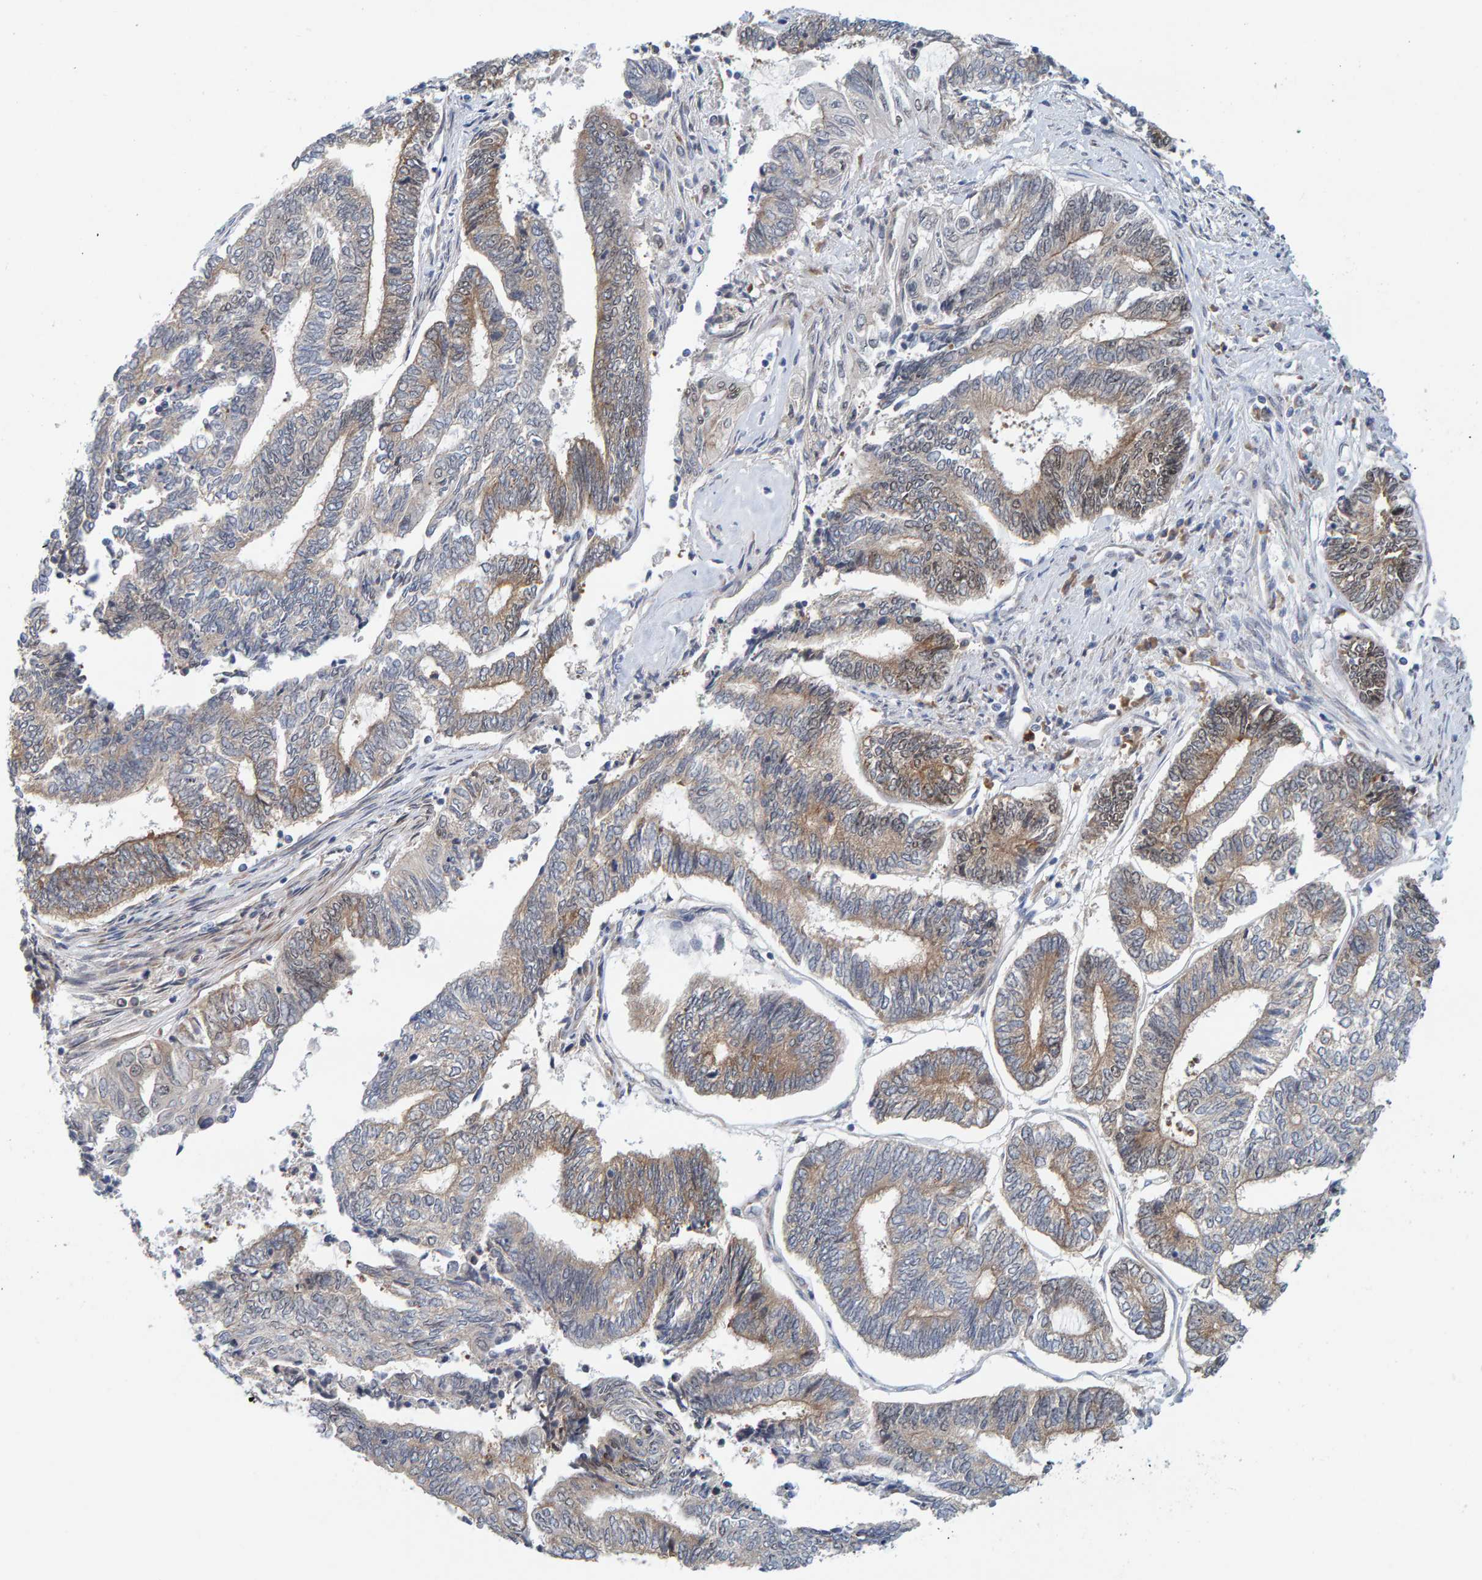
{"staining": {"intensity": "weak", "quantity": ">75%", "location": "cytoplasmic/membranous"}, "tissue": "endometrial cancer", "cell_type": "Tumor cells", "image_type": "cancer", "snomed": [{"axis": "morphology", "description": "Adenocarcinoma, NOS"}, {"axis": "topography", "description": "Uterus"}, {"axis": "topography", "description": "Endometrium"}], "caption": "About >75% of tumor cells in human endometrial adenocarcinoma show weak cytoplasmic/membranous protein expression as visualized by brown immunohistochemical staining.", "gene": "POLR1E", "patient": {"sex": "female", "age": 70}}